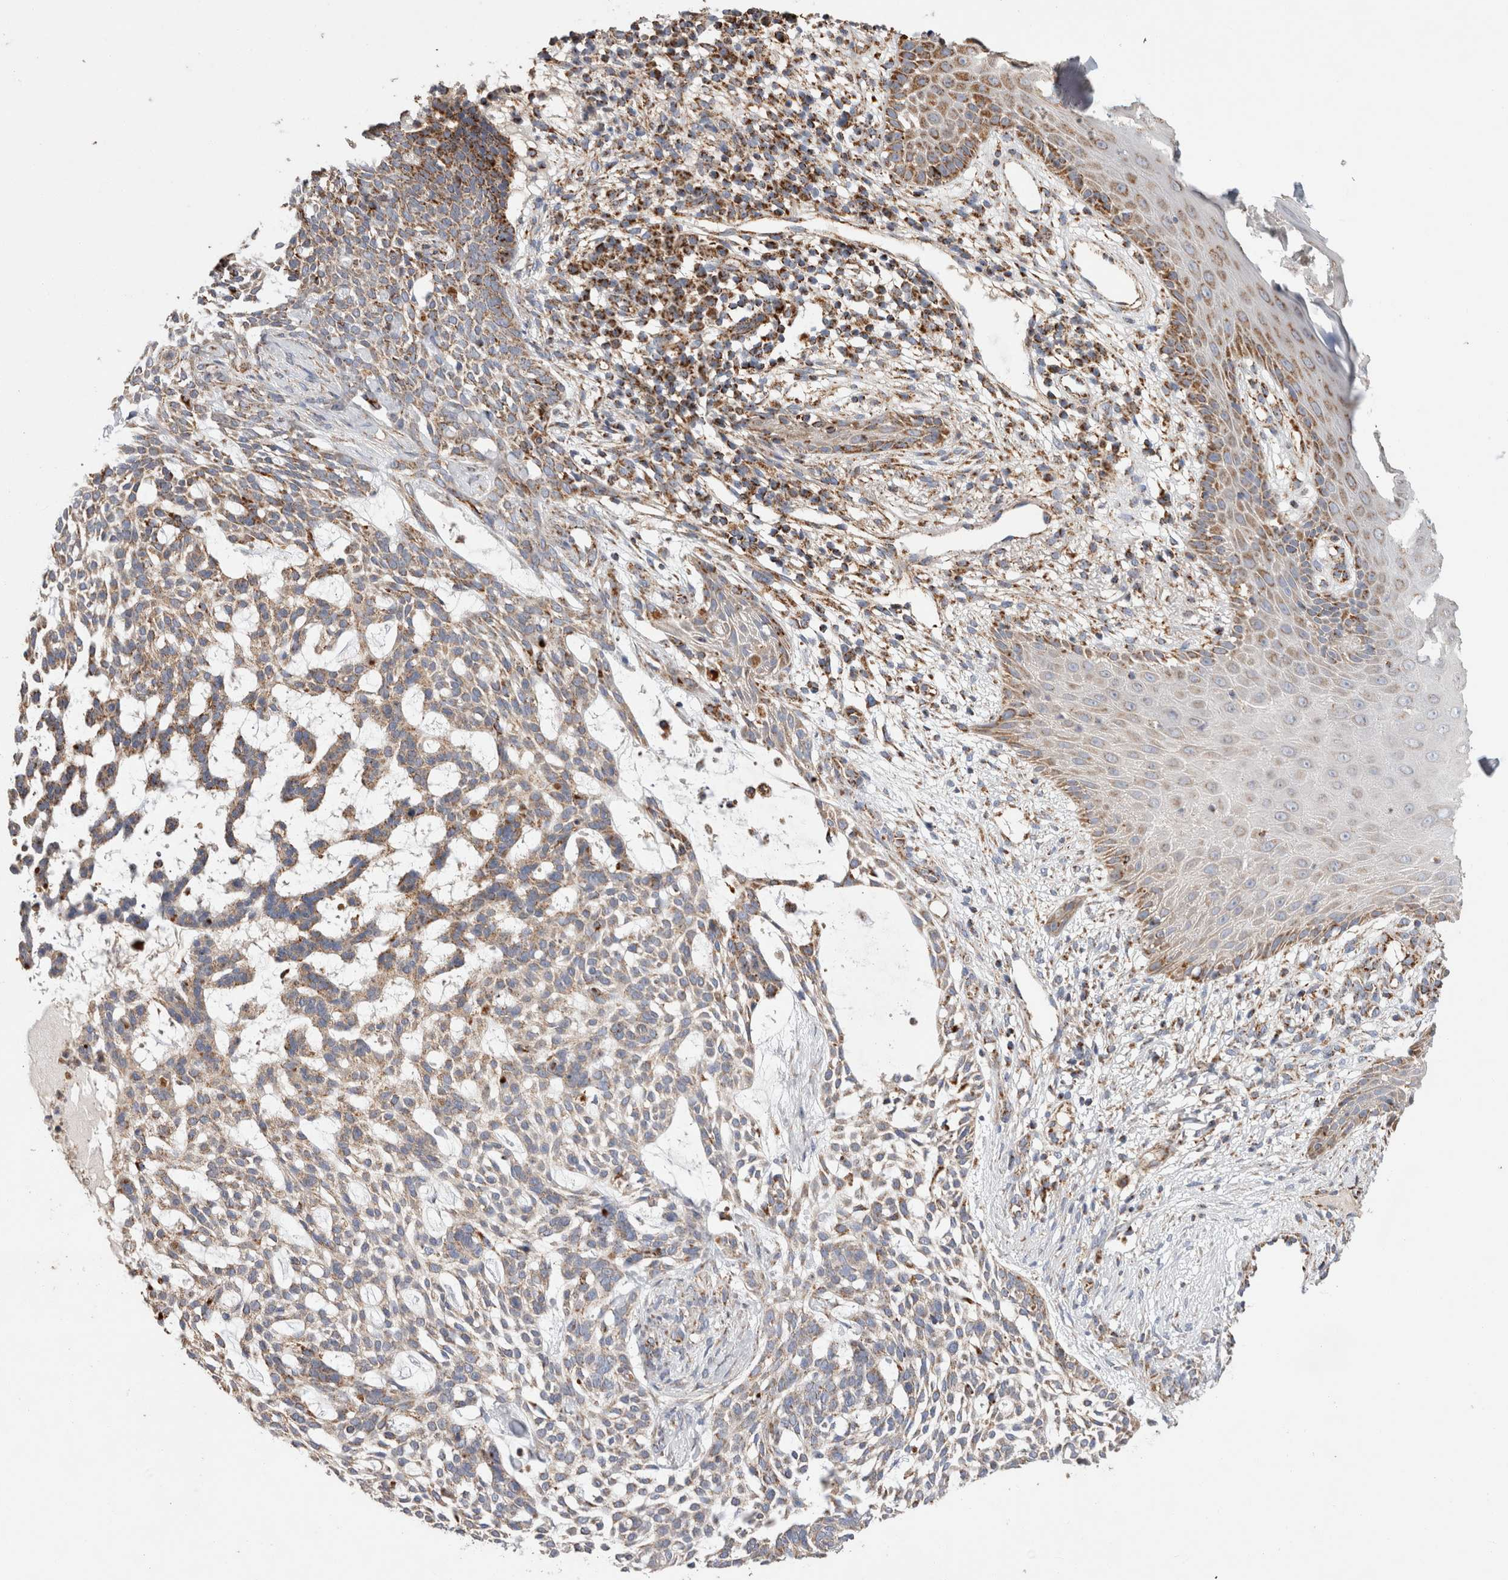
{"staining": {"intensity": "moderate", "quantity": "<25%", "location": "cytoplasmic/membranous"}, "tissue": "skin cancer", "cell_type": "Tumor cells", "image_type": "cancer", "snomed": [{"axis": "morphology", "description": "Basal cell carcinoma"}, {"axis": "topography", "description": "Skin"}], "caption": "Immunohistochemistry (IHC) micrograph of neoplastic tissue: human skin cancer stained using IHC shows low levels of moderate protein expression localized specifically in the cytoplasmic/membranous of tumor cells, appearing as a cytoplasmic/membranous brown color.", "gene": "IARS2", "patient": {"sex": "female", "age": 64}}